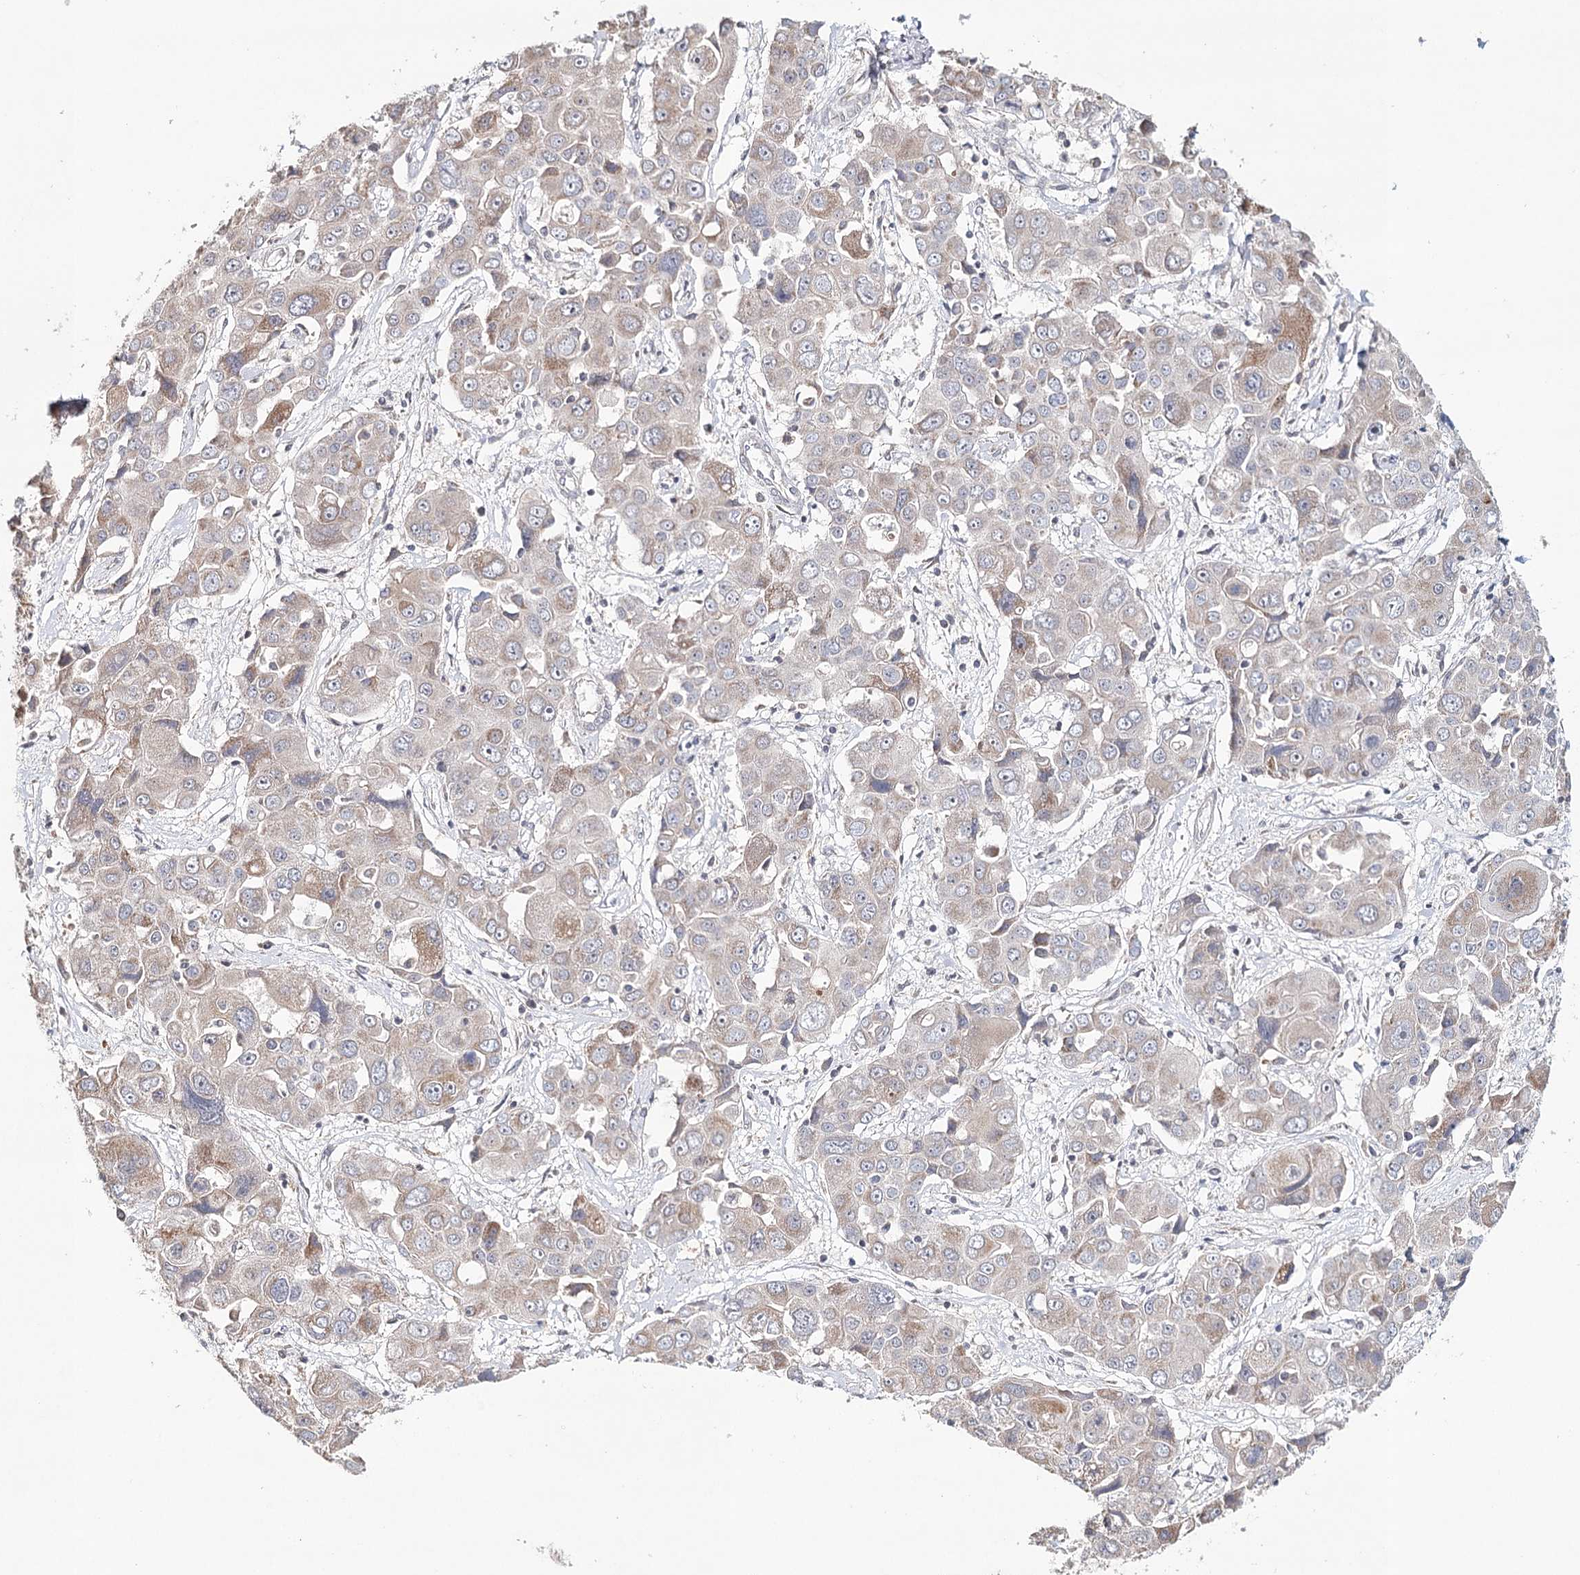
{"staining": {"intensity": "weak", "quantity": "<25%", "location": "cytoplasmic/membranous"}, "tissue": "liver cancer", "cell_type": "Tumor cells", "image_type": "cancer", "snomed": [{"axis": "morphology", "description": "Cholangiocarcinoma"}, {"axis": "topography", "description": "Liver"}], "caption": "Tumor cells show no significant positivity in cholangiocarcinoma (liver). The staining was performed using DAB (3,3'-diaminobenzidine) to visualize the protein expression in brown, while the nuclei were stained in blue with hematoxylin (Magnification: 20x).", "gene": "ICOS", "patient": {"sex": "male", "age": 67}}